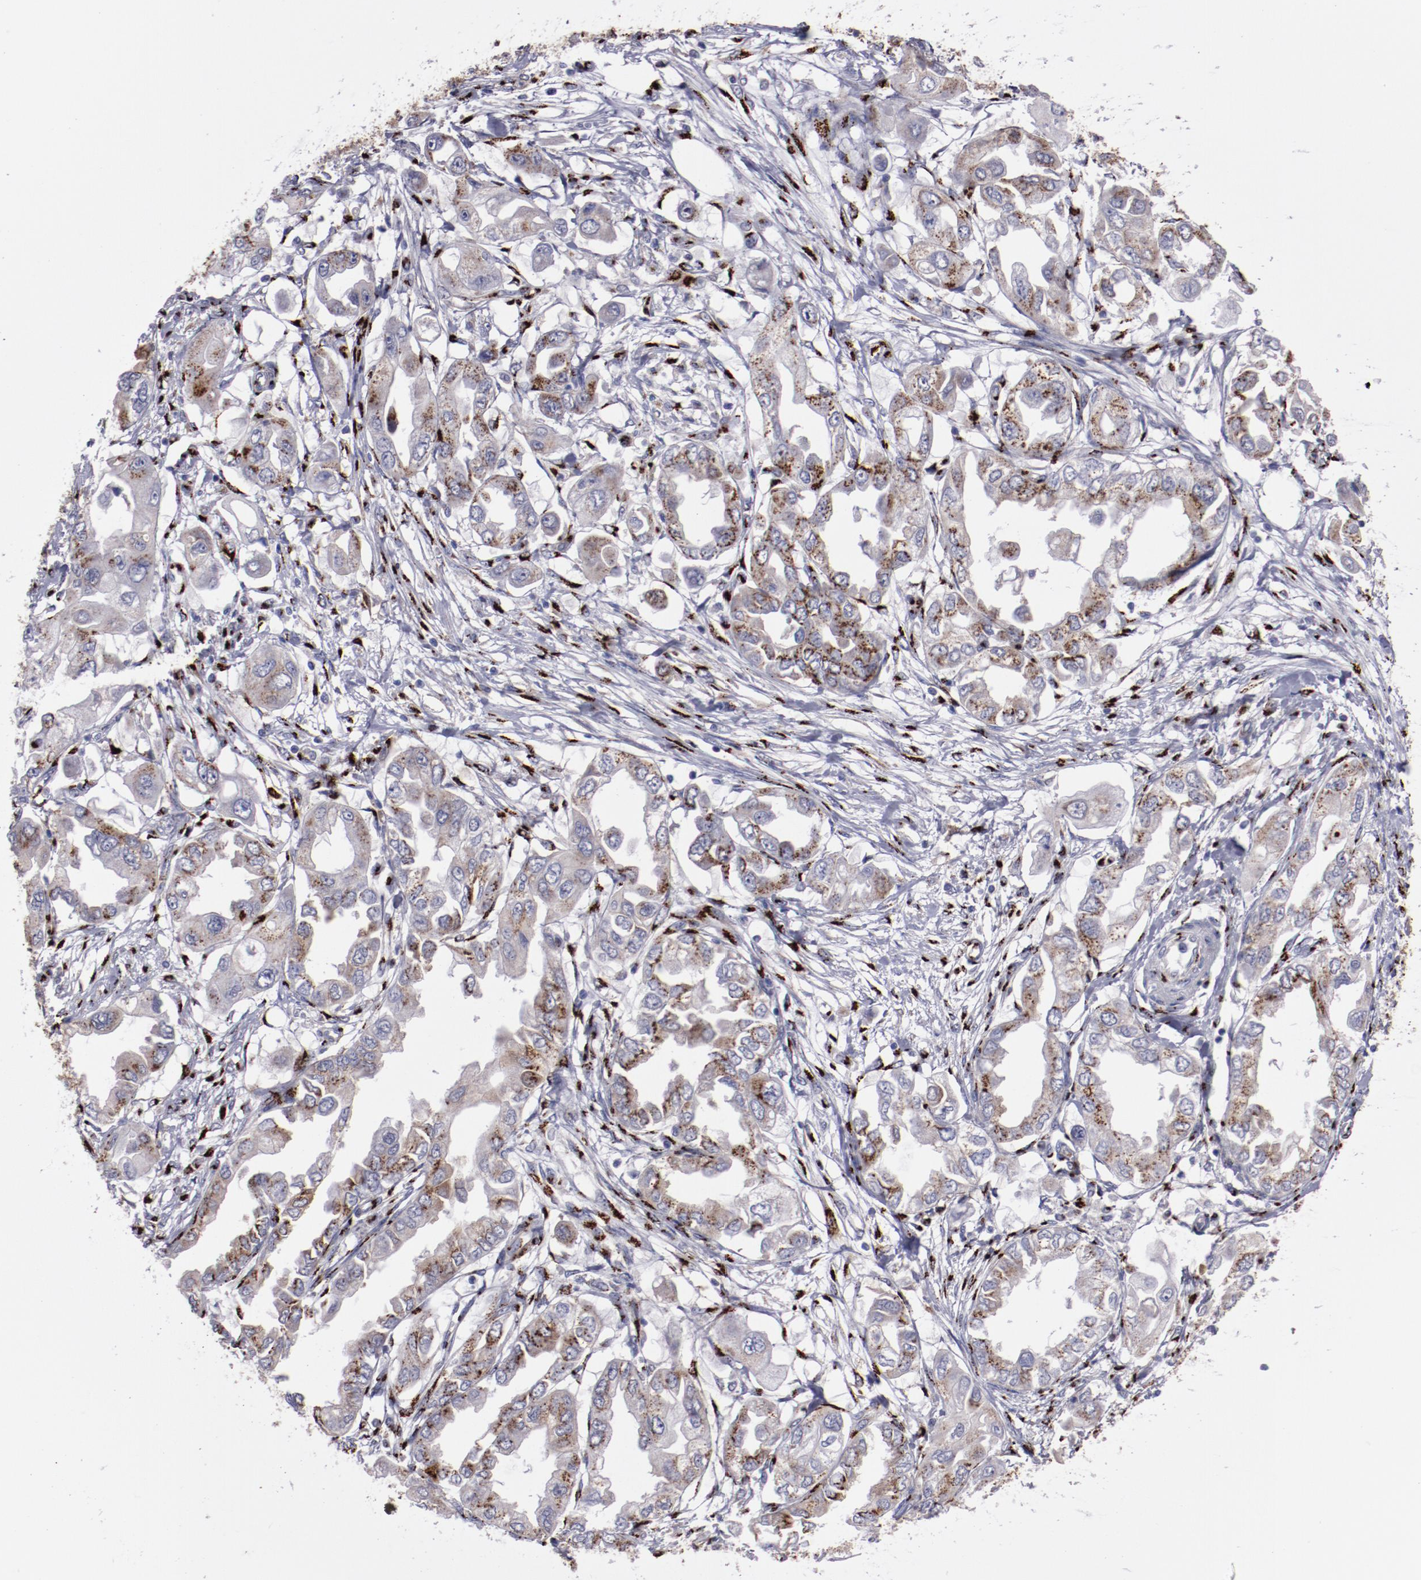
{"staining": {"intensity": "strong", "quantity": ">75%", "location": "nuclear"}, "tissue": "endometrial cancer", "cell_type": "Tumor cells", "image_type": "cancer", "snomed": [{"axis": "morphology", "description": "Adenocarcinoma, NOS"}, {"axis": "topography", "description": "Endometrium"}], "caption": "Endometrial cancer tissue displays strong nuclear positivity in approximately >75% of tumor cells, visualized by immunohistochemistry.", "gene": "GOLIM4", "patient": {"sex": "female", "age": 67}}